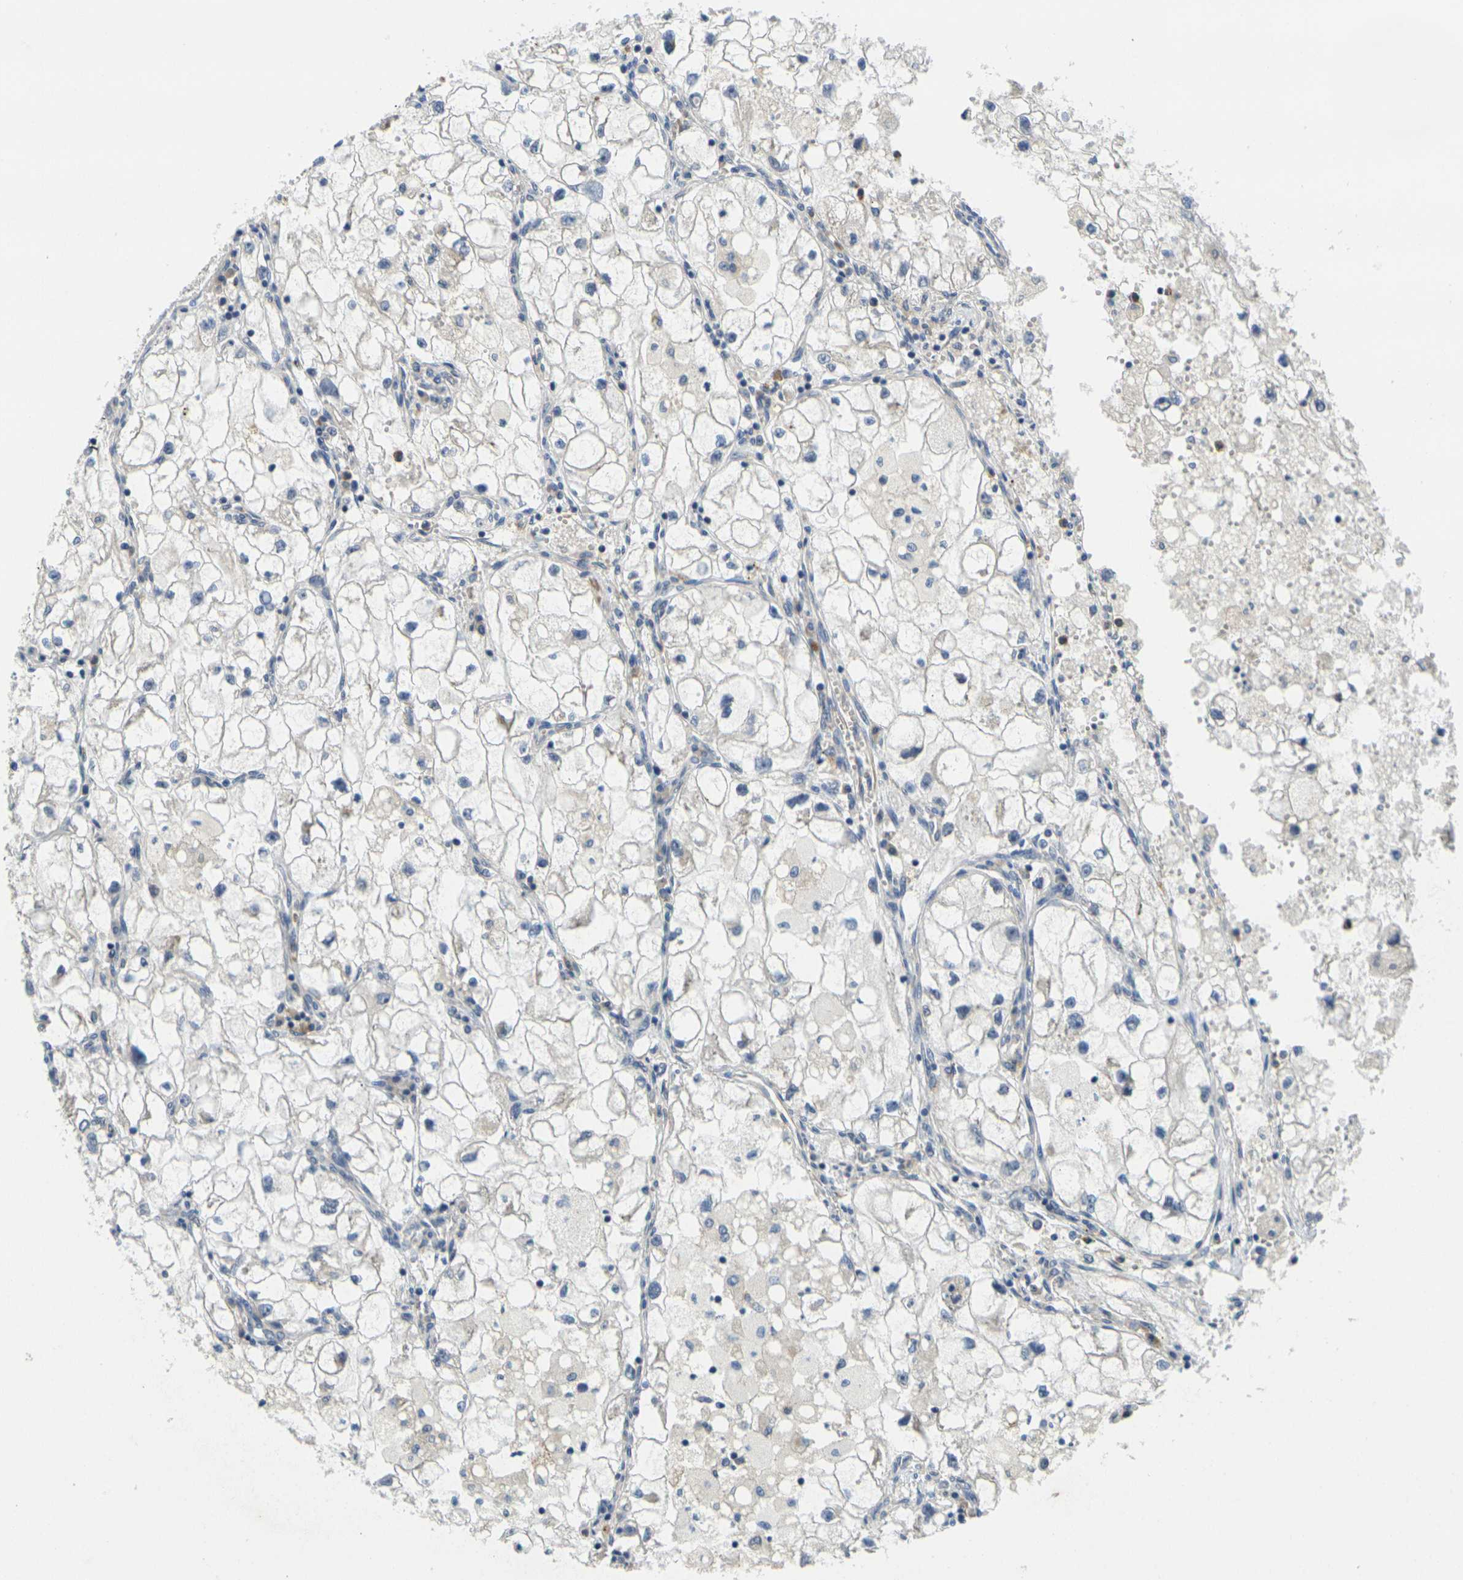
{"staining": {"intensity": "negative", "quantity": "none", "location": "none"}, "tissue": "renal cancer", "cell_type": "Tumor cells", "image_type": "cancer", "snomed": [{"axis": "morphology", "description": "Adenocarcinoma, NOS"}, {"axis": "topography", "description": "Kidney"}], "caption": "The histopathology image shows no significant staining in tumor cells of adenocarcinoma (renal).", "gene": "MINAR2", "patient": {"sex": "female", "age": 70}}